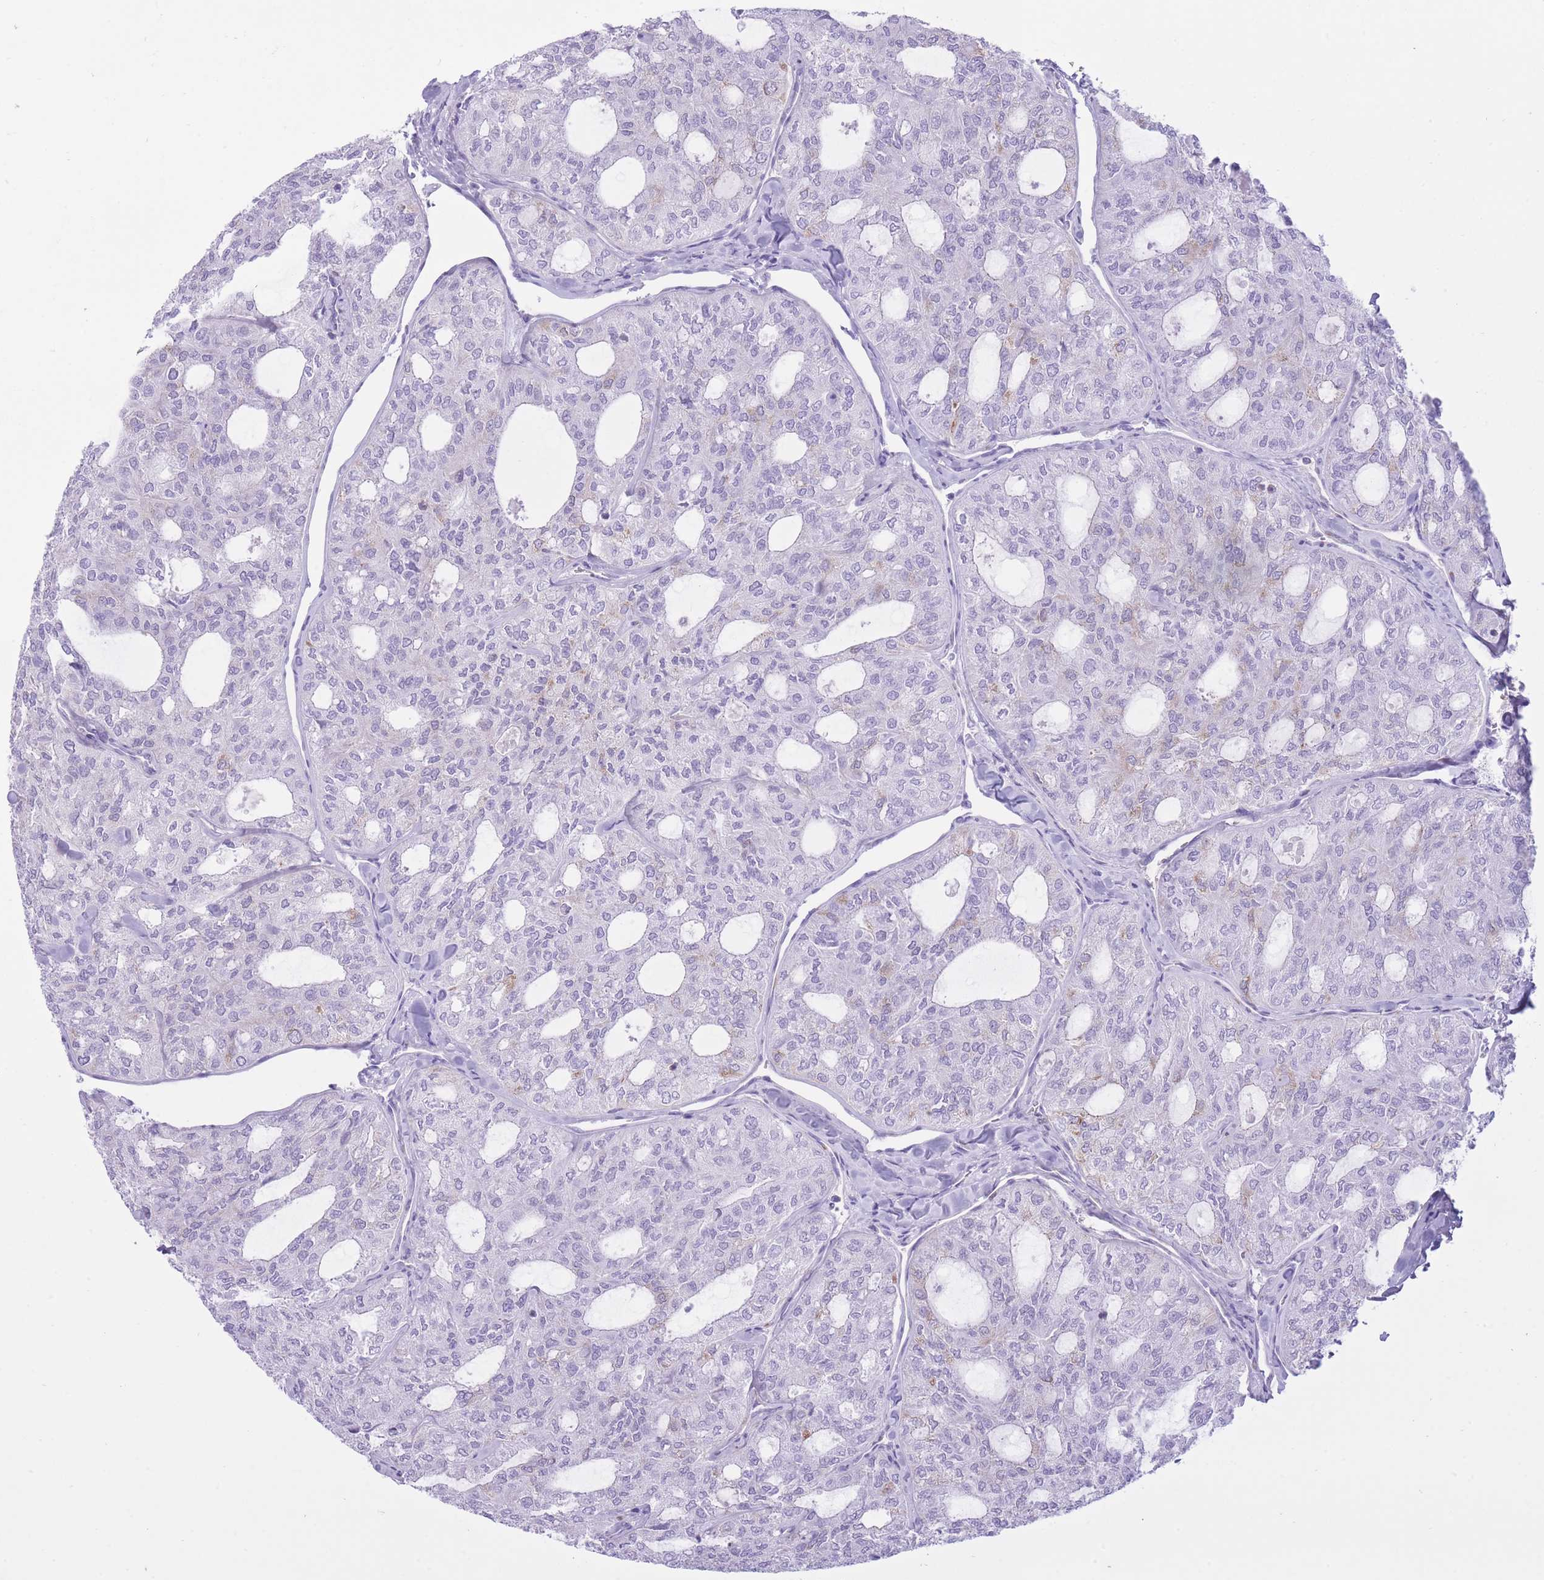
{"staining": {"intensity": "negative", "quantity": "none", "location": "none"}, "tissue": "thyroid cancer", "cell_type": "Tumor cells", "image_type": "cancer", "snomed": [{"axis": "morphology", "description": "Follicular adenoma carcinoma, NOS"}, {"axis": "topography", "description": "Thyroid gland"}], "caption": "Histopathology image shows no significant protein positivity in tumor cells of thyroid follicular adenoma carcinoma.", "gene": "ZNF501", "patient": {"sex": "male", "age": 75}}